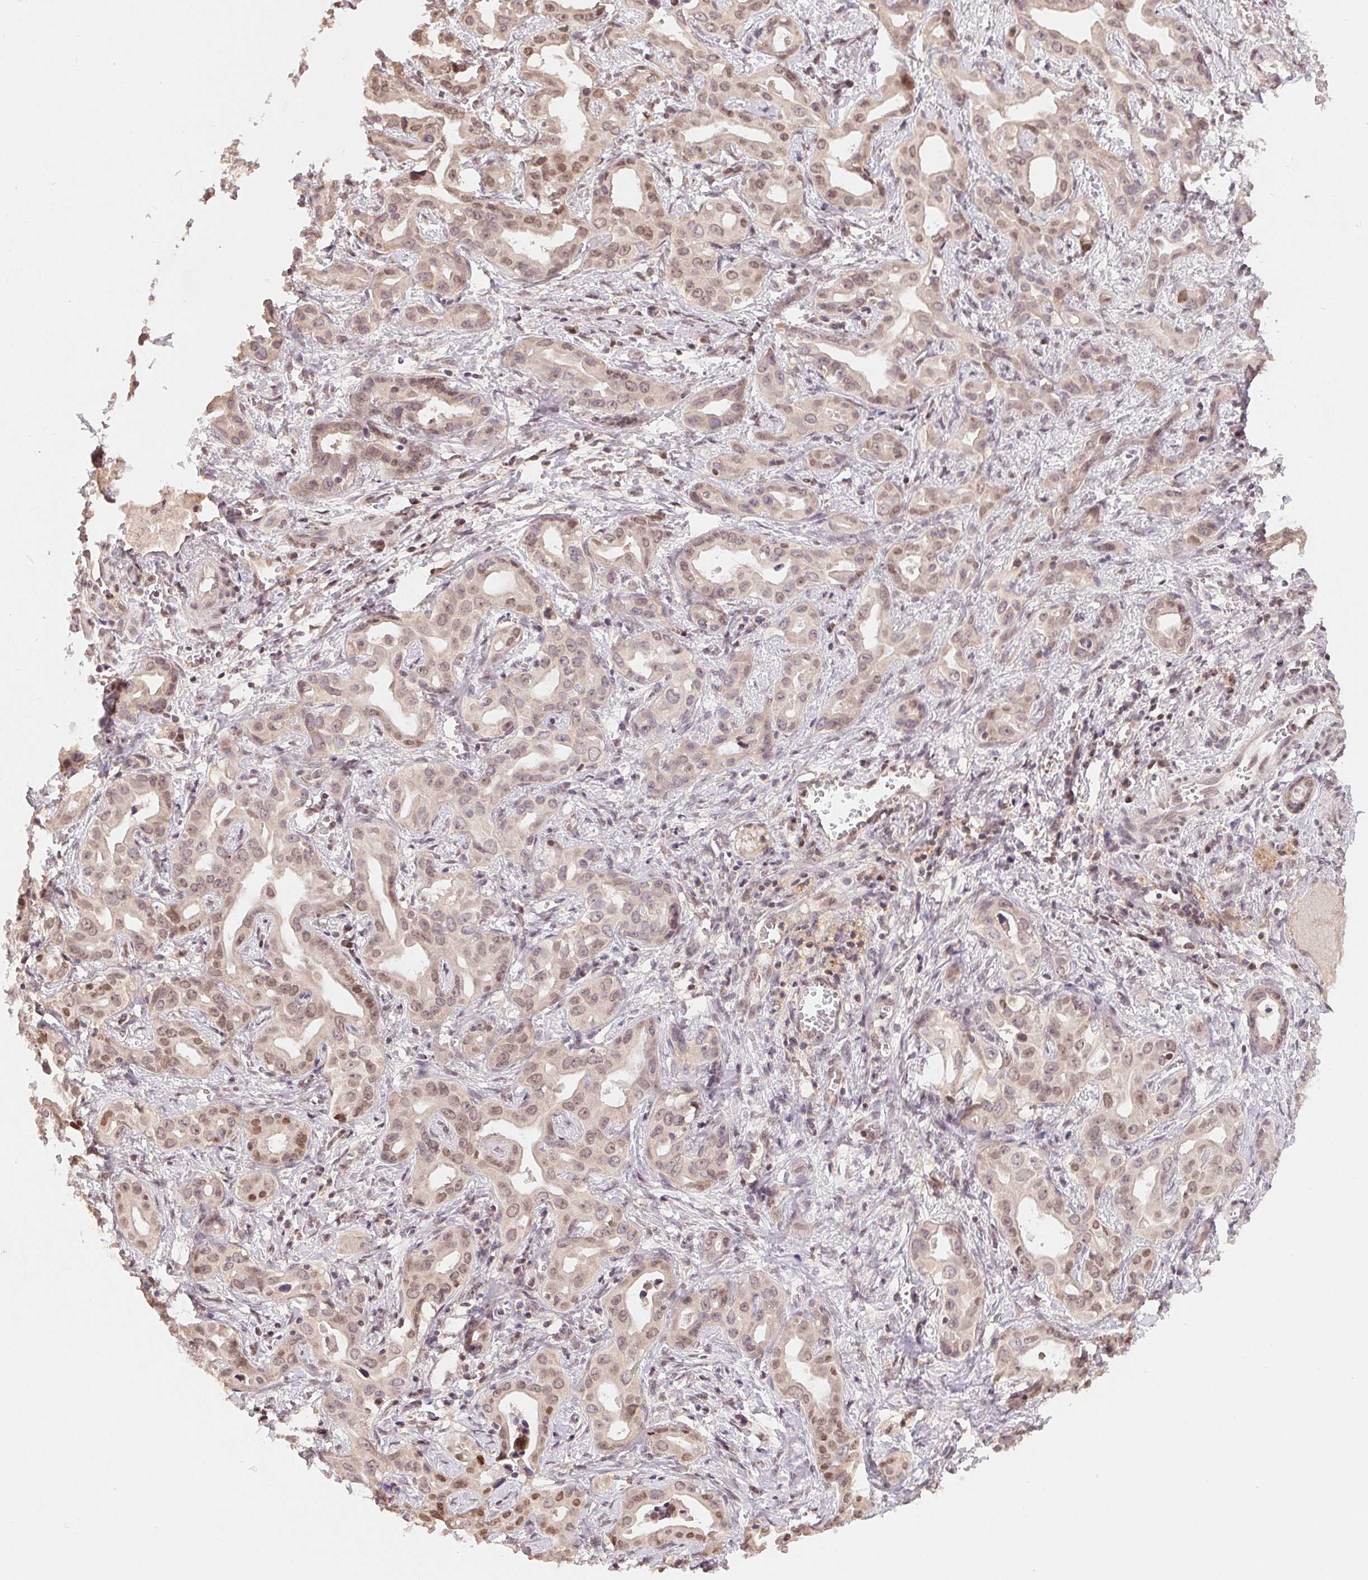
{"staining": {"intensity": "moderate", "quantity": "25%-75%", "location": "nuclear"}, "tissue": "liver cancer", "cell_type": "Tumor cells", "image_type": "cancer", "snomed": [{"axis": "morphology", "description": "Cholangiocarcinoma"}, {"axis": "topography", "description": "Liver"}], "caption": "Immunohistochemistry (DAB (3,3'-diaminobenzidine)) staining of liver cancer (cholangiocarcinoma) reveals moderate nuclear protein positivity in approximately 25%-75% of tumor cells.", "gene": "HMGN3", "patient": {"sex": "female", "age": 65}}